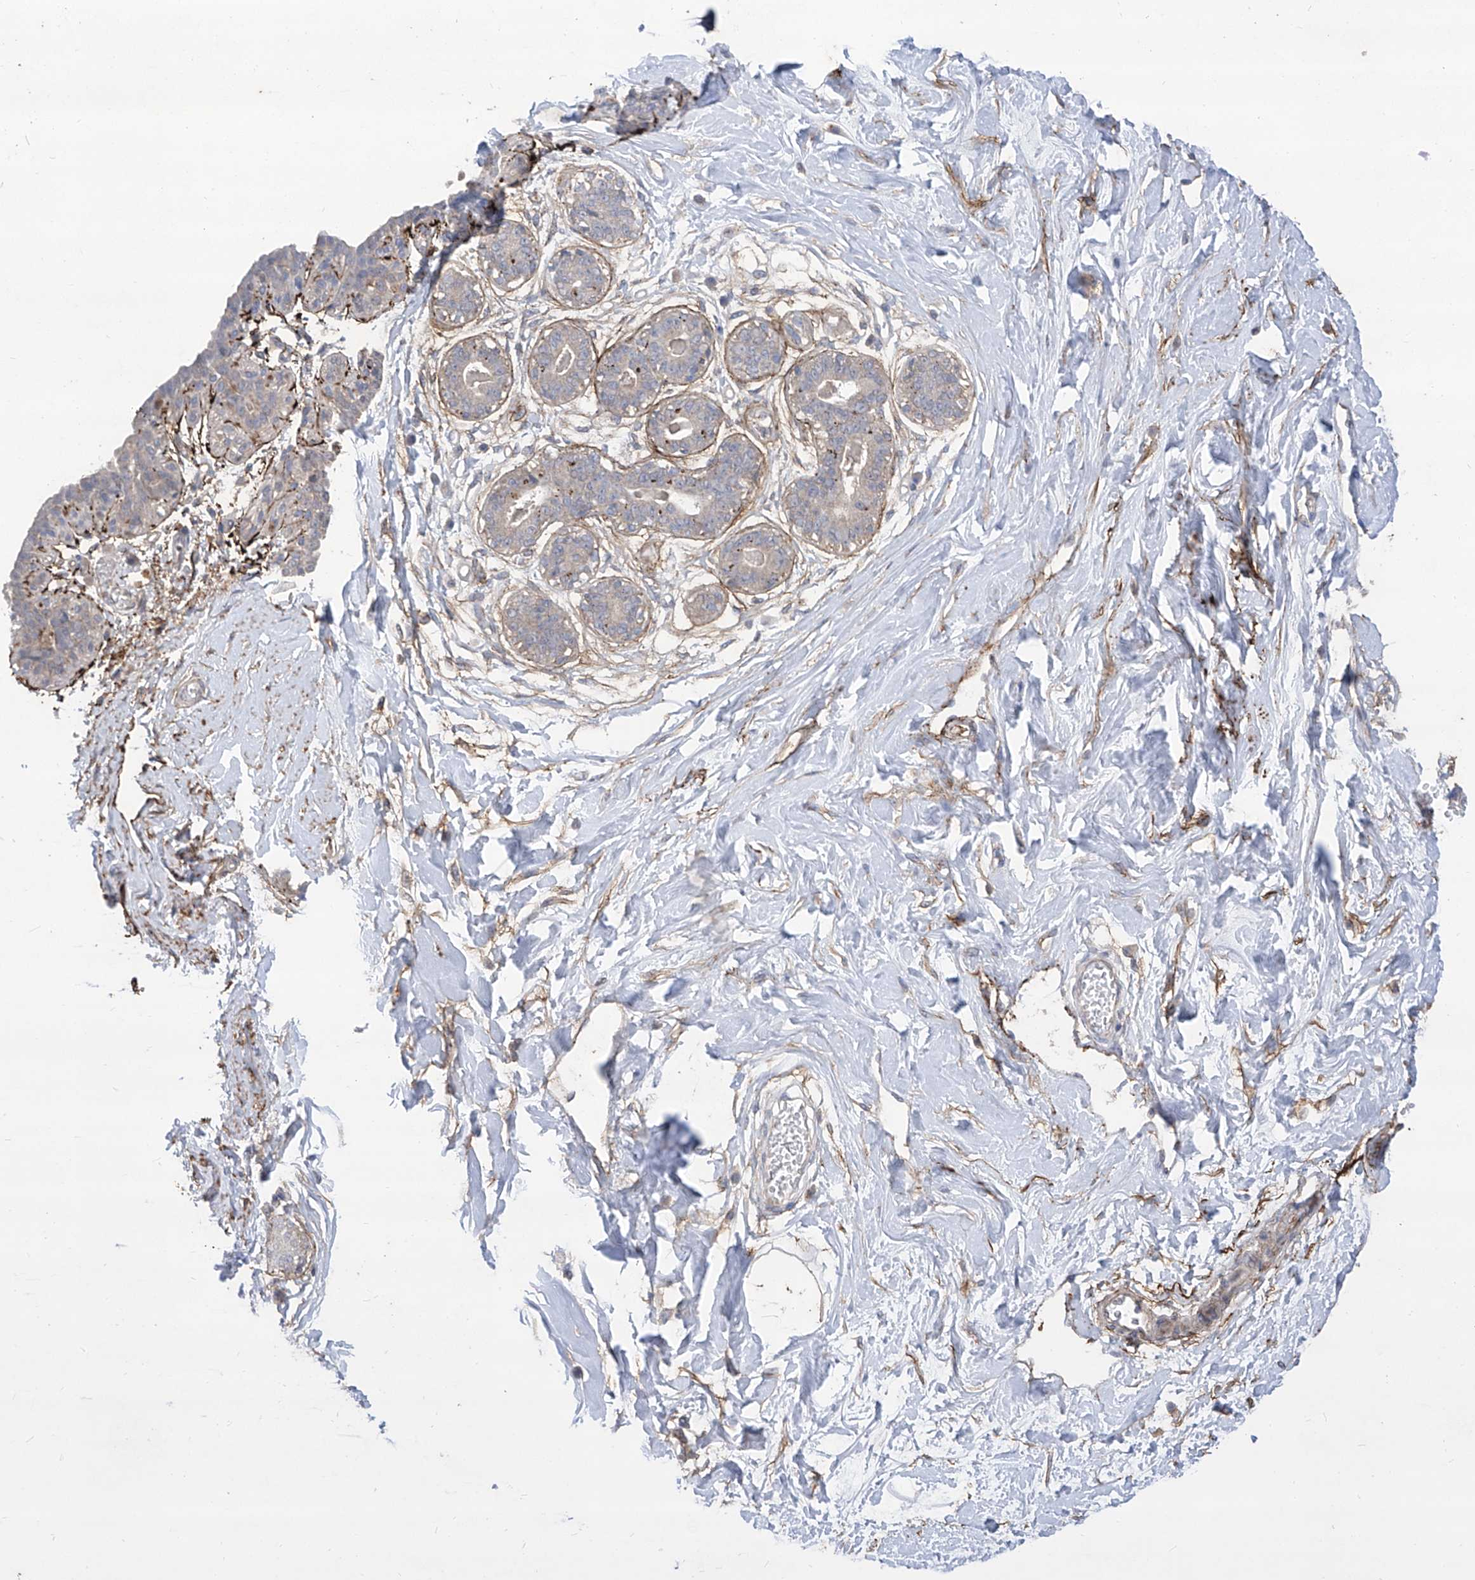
{"staining": {"intensity": "weak", "quantity": "25%-75%", "location": "cytoplasmic/membranous"}, "tissue": "breast", "cell_type": "Adipocytes", "image_type": "normal", "snomed": [{"axis": "morphology", "description": "Normal tissue, NOS"}, {"axis": "topography", "description": "Breast"}], "caption": "Protein analysis of unremarkable breast displays weak cytoplasmic/membranous positivity in about 25%-75% of adipocytes. (DAB (3,3'-diaminobenzidine) = brown stain, brightfield microscopy at high magnification).", "gene": "TXNIP", "patient": {"sex": "female", "age": 45}}